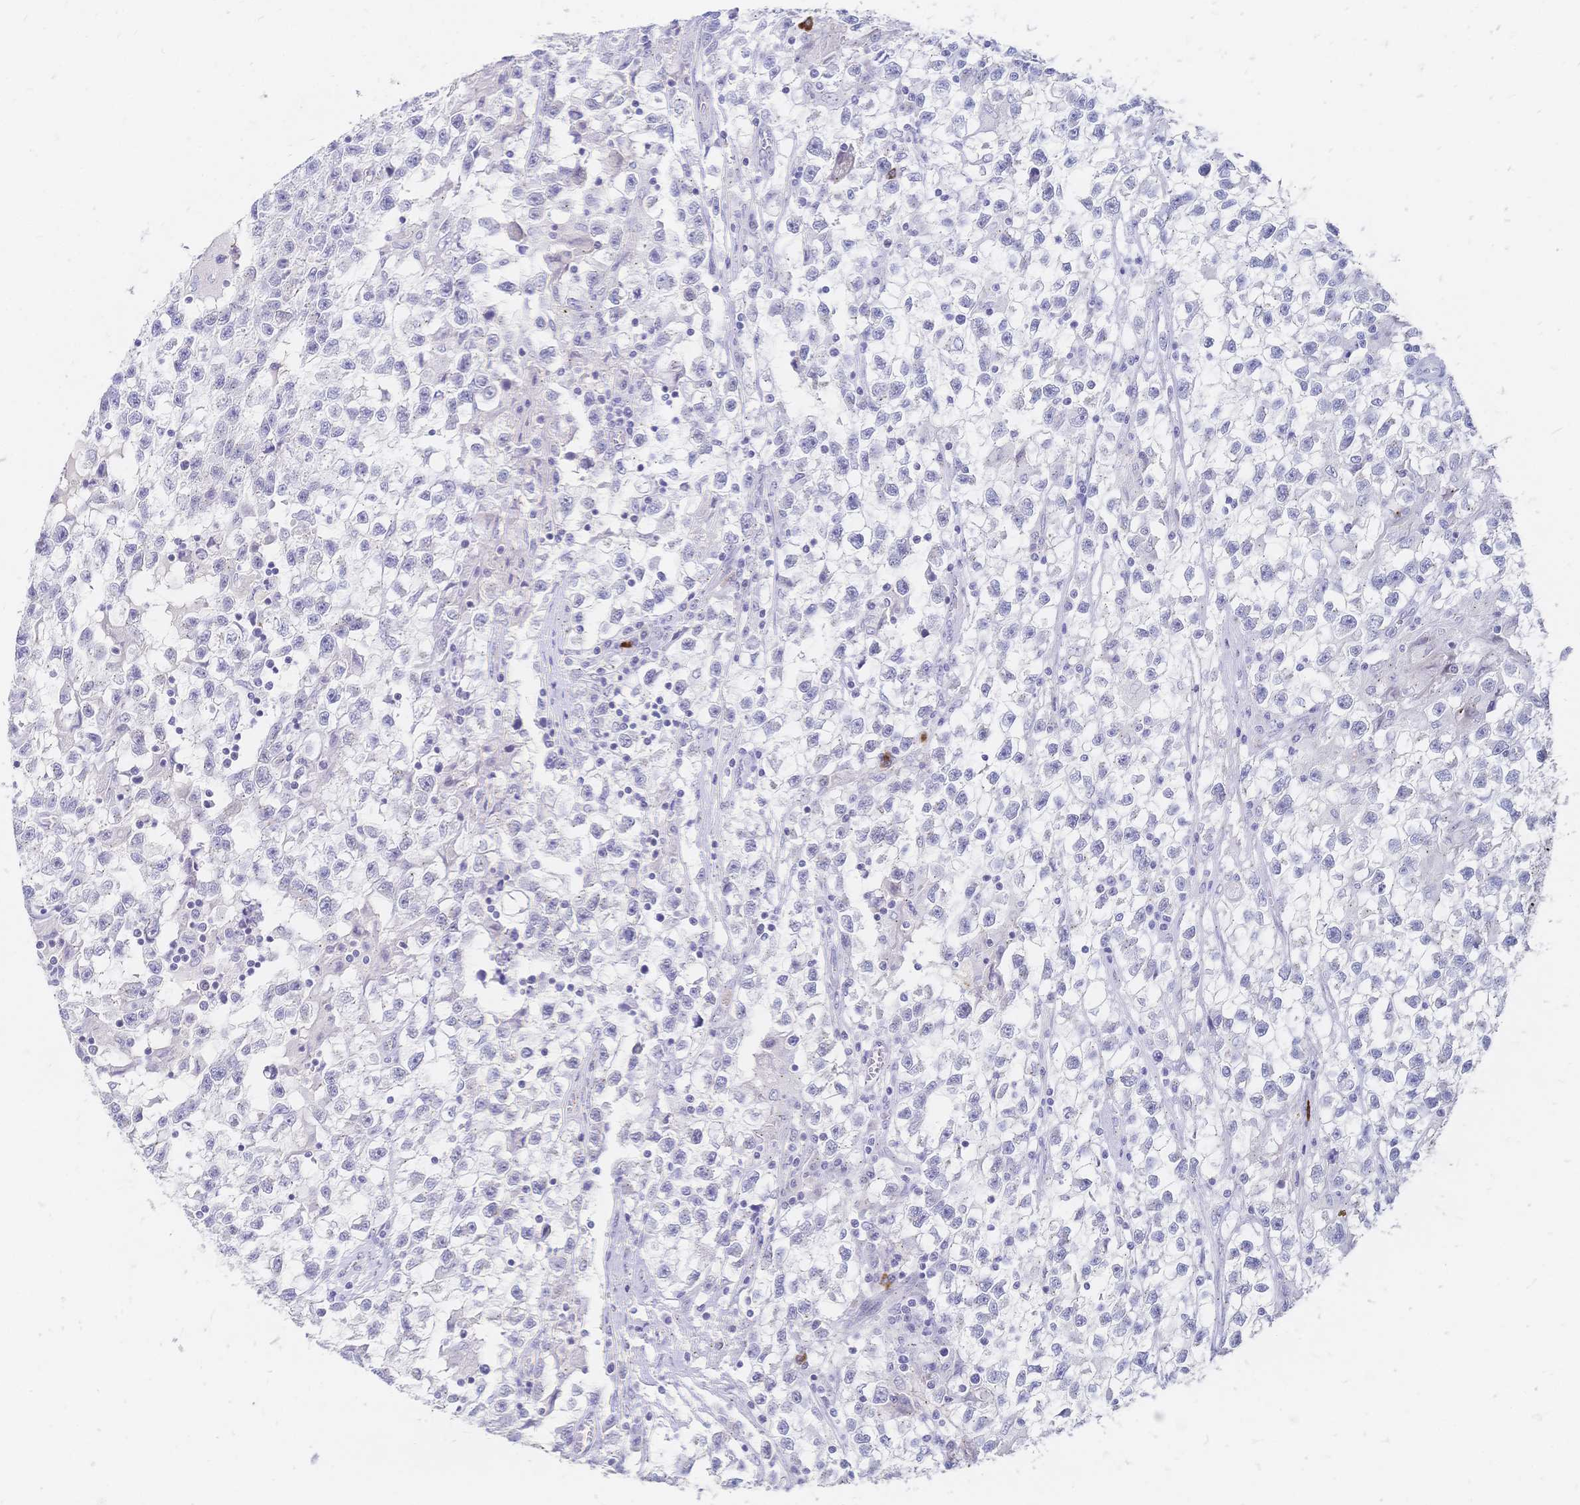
{"staining": {"intensity": "negative", "quantity": "none", "location": "none"}, "tissue": "testis cancer", "cell_type": "Tumor cells", "image_type": "cancer", "snomed": [{"axis": "morphology", "description": "Seminoma, NOS"}, {"axis": "topography", "description": "Testis"}], "caption": "High magnification brightfield microscopy of testis cancer stained with DAB (3,3'-diaminobenzidine) (brown) and counterstained with hematoxylin (blue): tumor cells show no significant expression. (DAB immunohistochemistry visualized using brightfield microscopy, high magnification).", "gene": "PSORS1C2", "patient": {"sex": "male", "age": 31}}